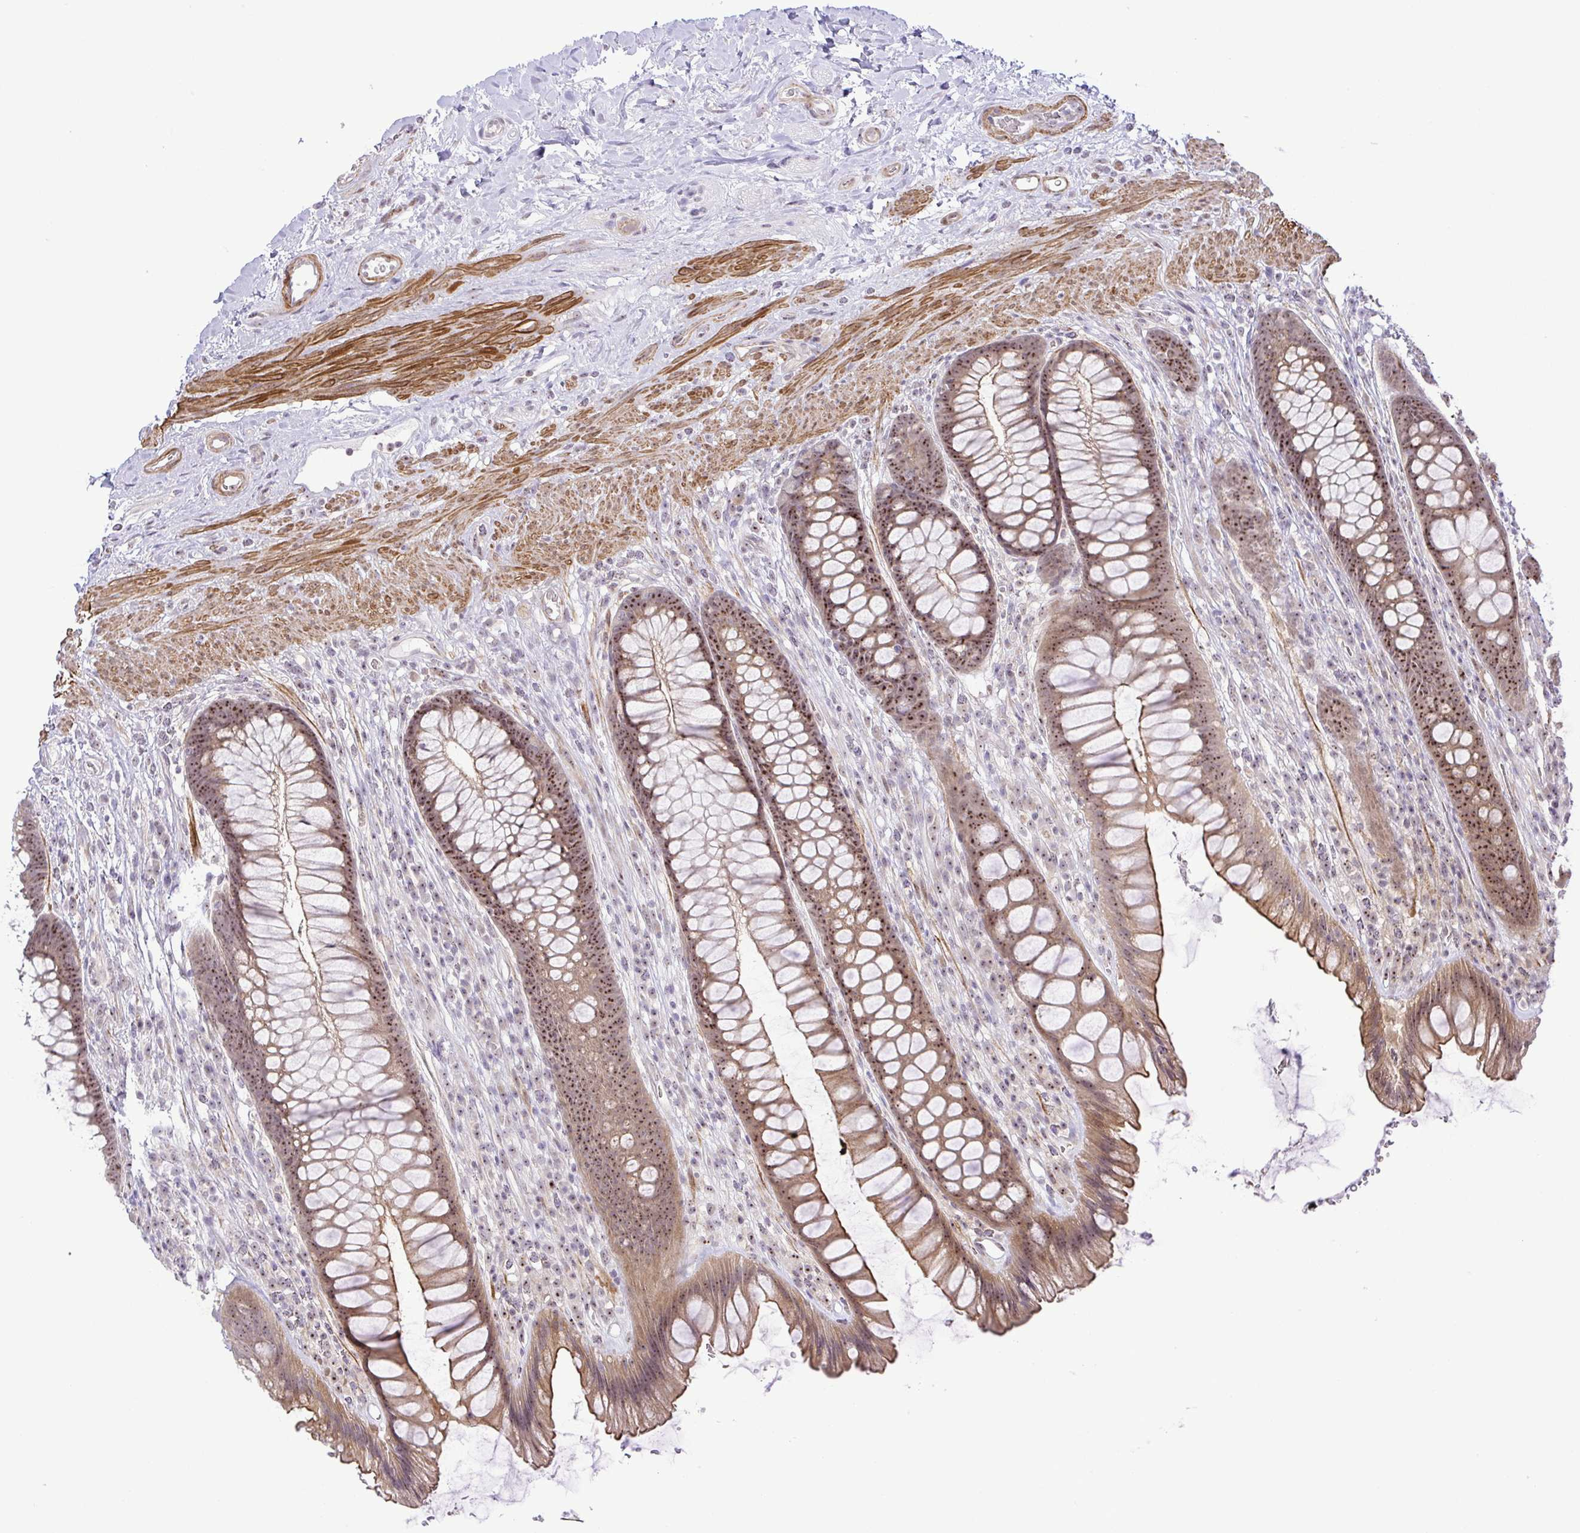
{"staining": {"intensity": "moderate", "quantity": ">75%", "location": "cytoplasmic/membranous,nuclear"}, "tissue": "rectum", "cell_type": "Glandular cells", "image_type": "normal", "snomed": [{"axis": "morphology", "description": "Normal tissue, NOS"}, {"axis": "topography", "description": "Rectum"}], "caption": "Immunohistochemical staining of normal rectum shows medium levels of moderate cytoplasmic/membranous,nuclear staining in about >75% of glandular cells. (DAB IHC with brightfield microscopy, high magnification).", "gene": "RSL24D1", "patient": {"sex": "male", "age": 53}}